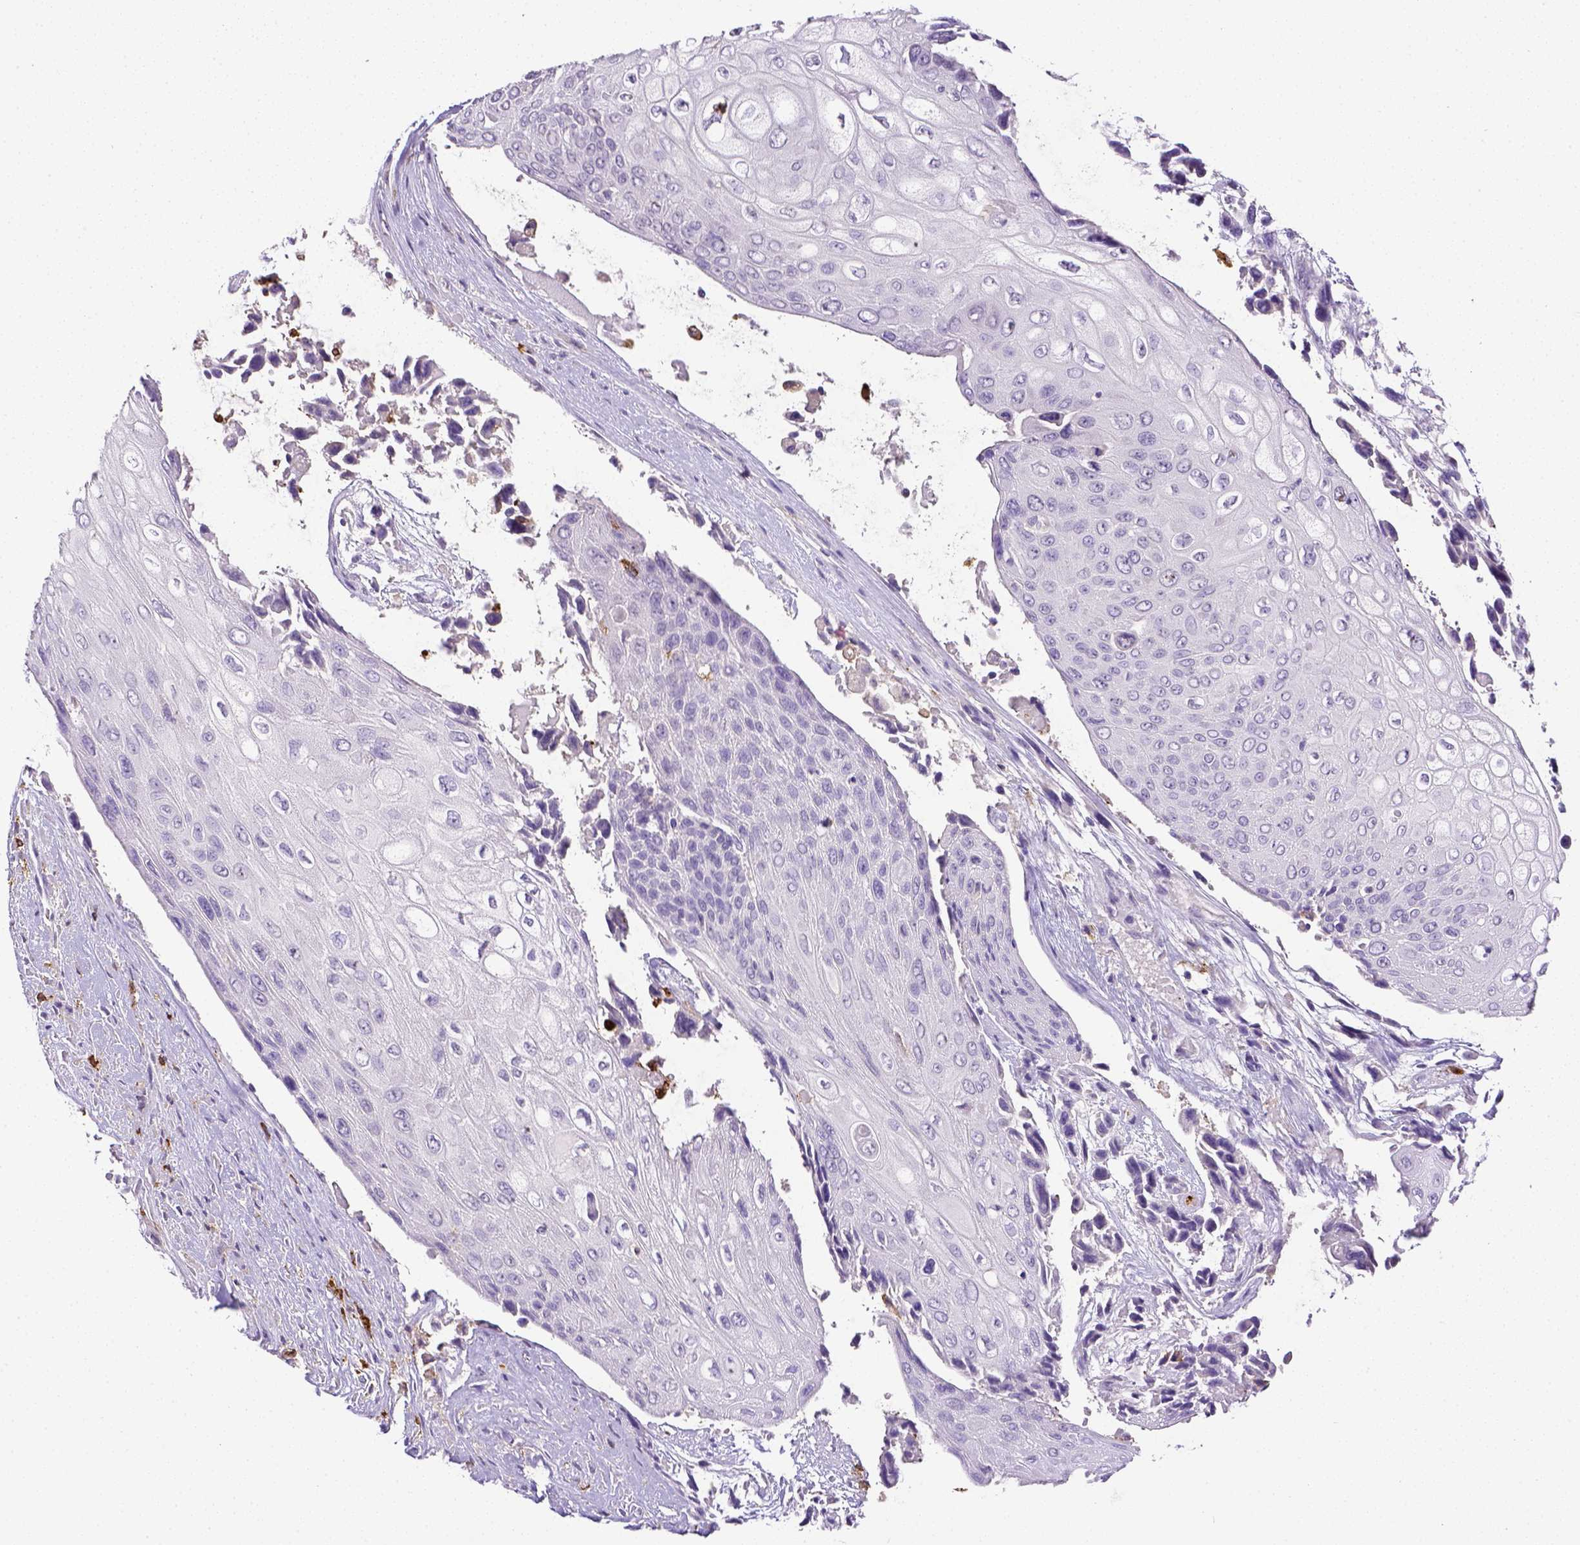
{"staining": {"intensity": "negative", "quantity": "none", "location": "none"}, "tissue": "urothelial cancer", "cell_type": "Tumor cells", "image_type": "cancer", "snomed": [{"axis": "morphology", "description": "Urothelial carcinoma, High grade"}, {"axis": "topography", "description": "Urinary bladder"}], "caption": "Immunohistochemical staining of urothelial carcinoma (high-grade) exhibits no significant staining in tumor cells.", "gene": "ITGAM", "patient": {"sex": "female", "age": 70}}